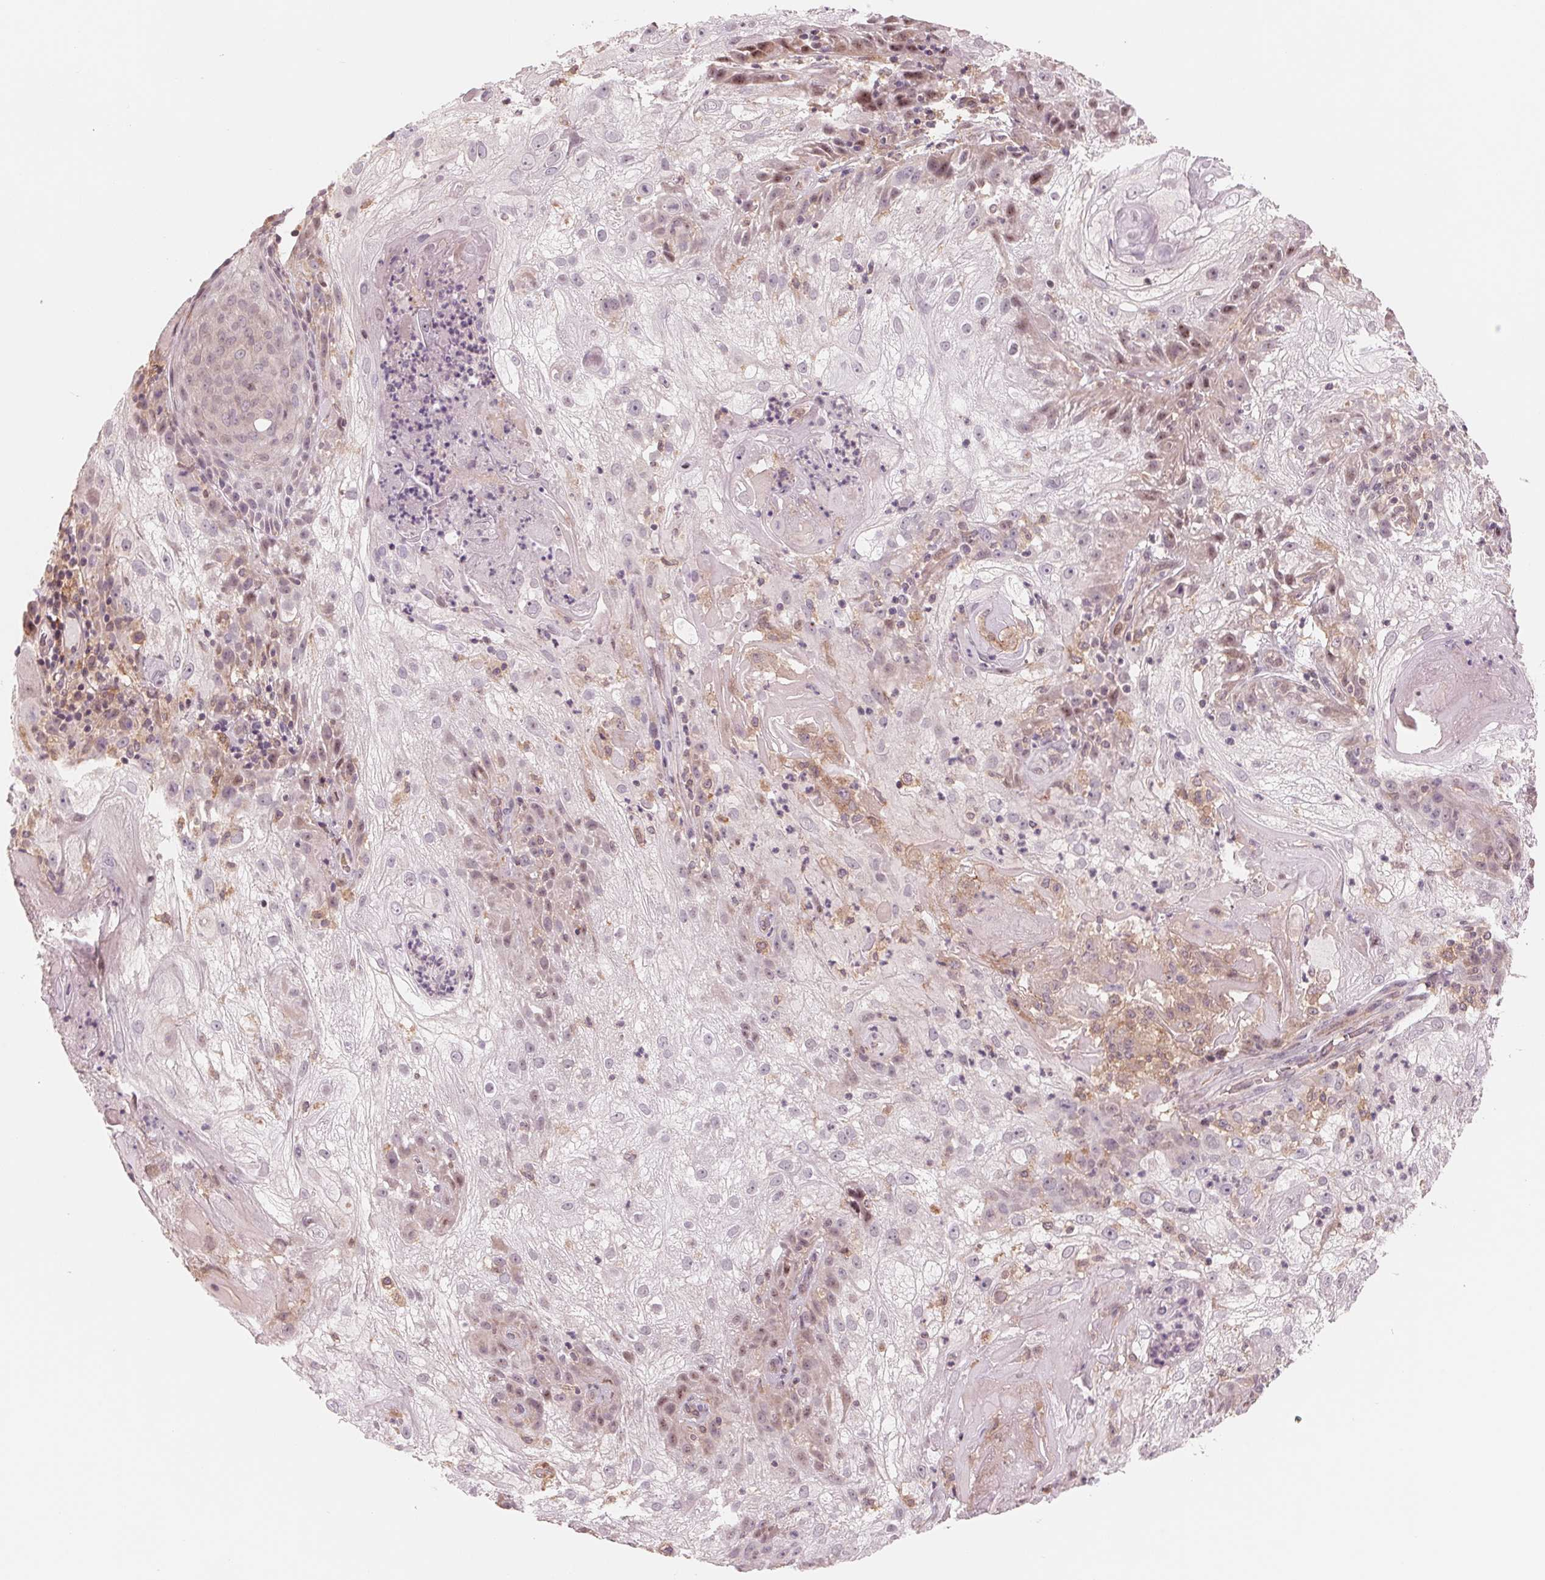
{"staining": {"intensity": "negative", "quantity": "none", "location": "none"}, "tissue": "skin cancer", "cell_type": "Tumor cells", "image_type": "cancer", "snomed": [{"axis": "morphology", "description": "Normal tissue, NOS"}, {"axis": "morphology", "description": "Squamous cell carcinoma, NOS"}, {"axis": "topography", "description": "Skin"}], "caption": "The image reveals no staining of tumor cells in skin cancer.", "gene": "IL9R", "patient": {"sex": "female", "age": 83}}